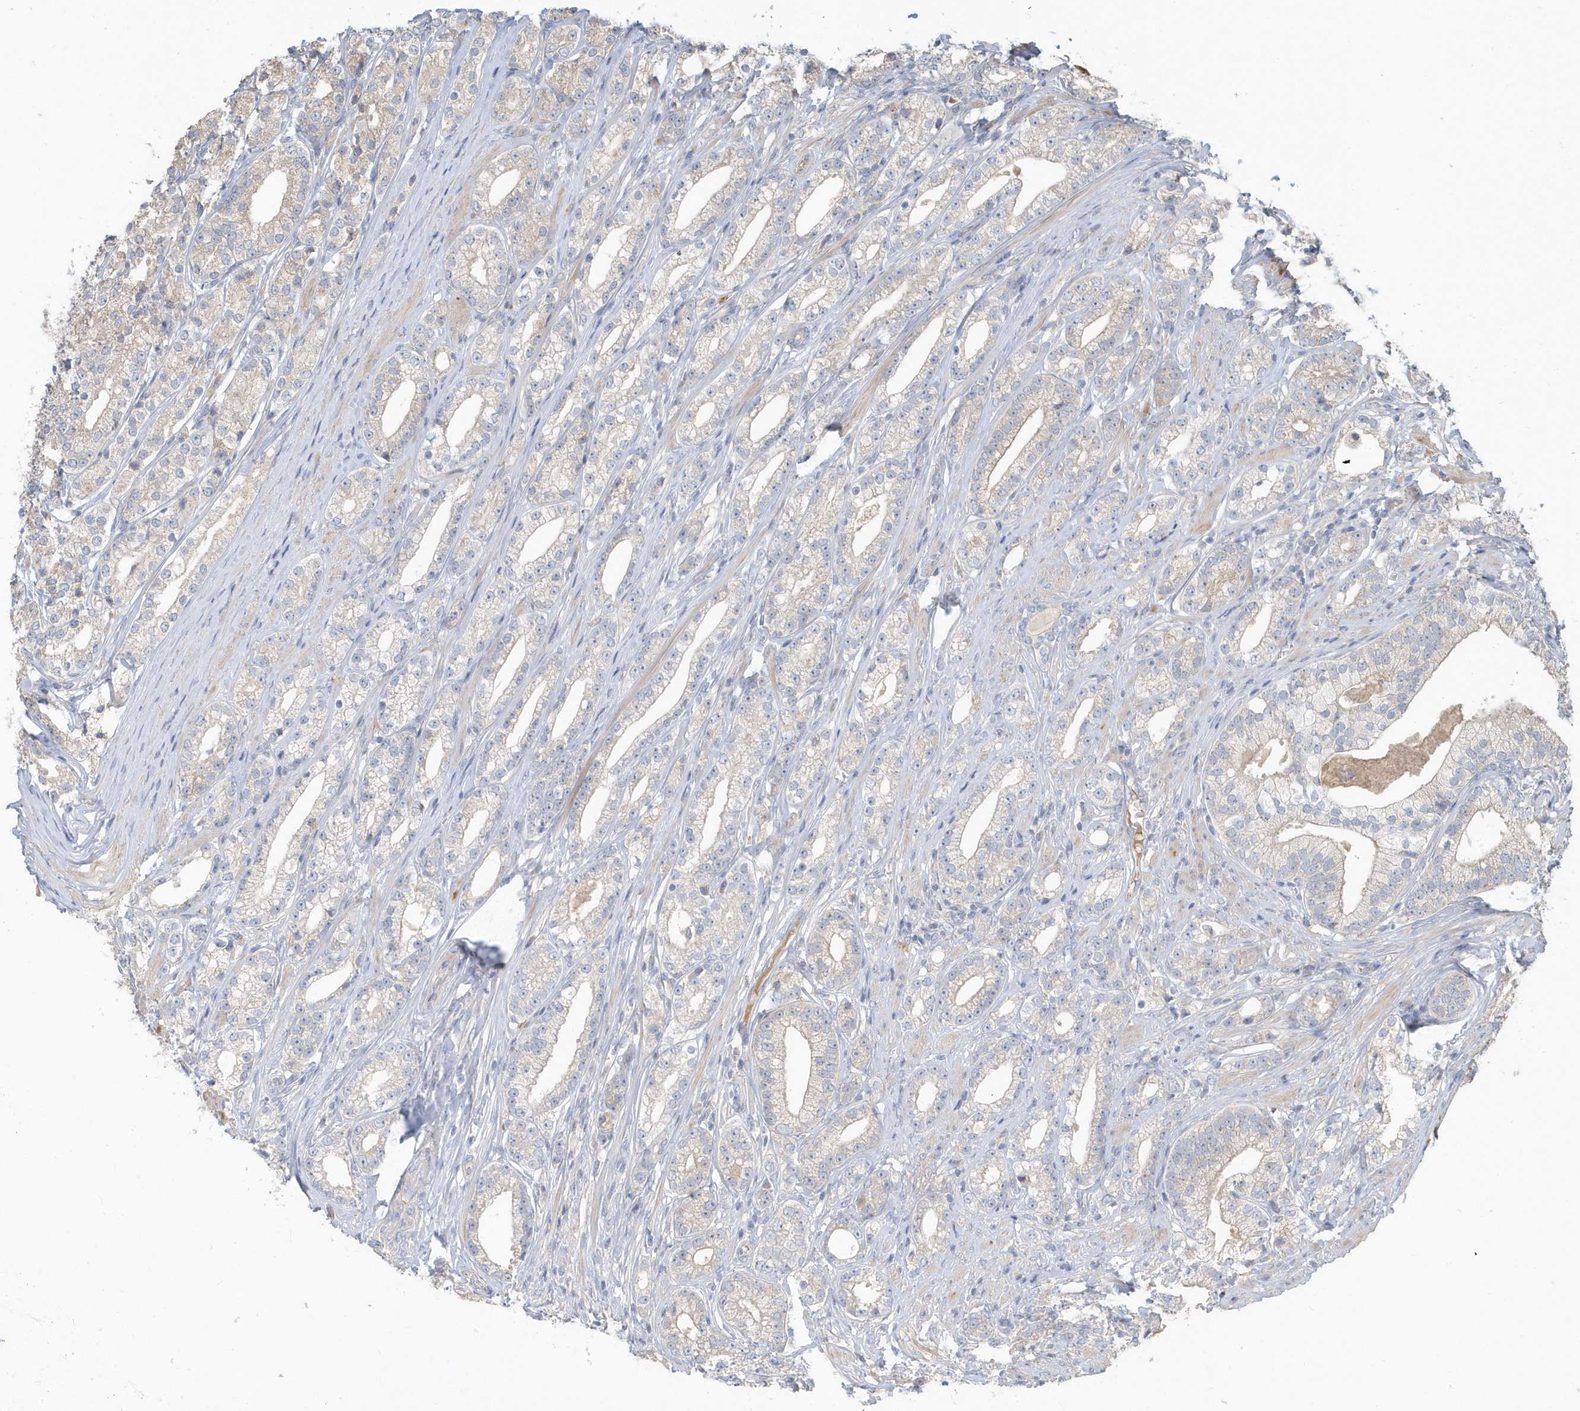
{"staining": {"intensity": "negative", "quantity": "none", "location": "none"}, "tissue": "prostate cancer", "cell_type": "Tumor cells", "image_type": "cancer", "snomed": [{"axis": "morphology", "description": "Adenocarcinoma, High grade"}, {"axis": "topography", "description": "Prostate"}], "caption": "An immunohistochemistry photomicrograph of prostate cancer is shown. There is no staining in tumor cells of prostate cancer.", "gene": "USP53", "patient": {"sex": "male", "age": 69}}